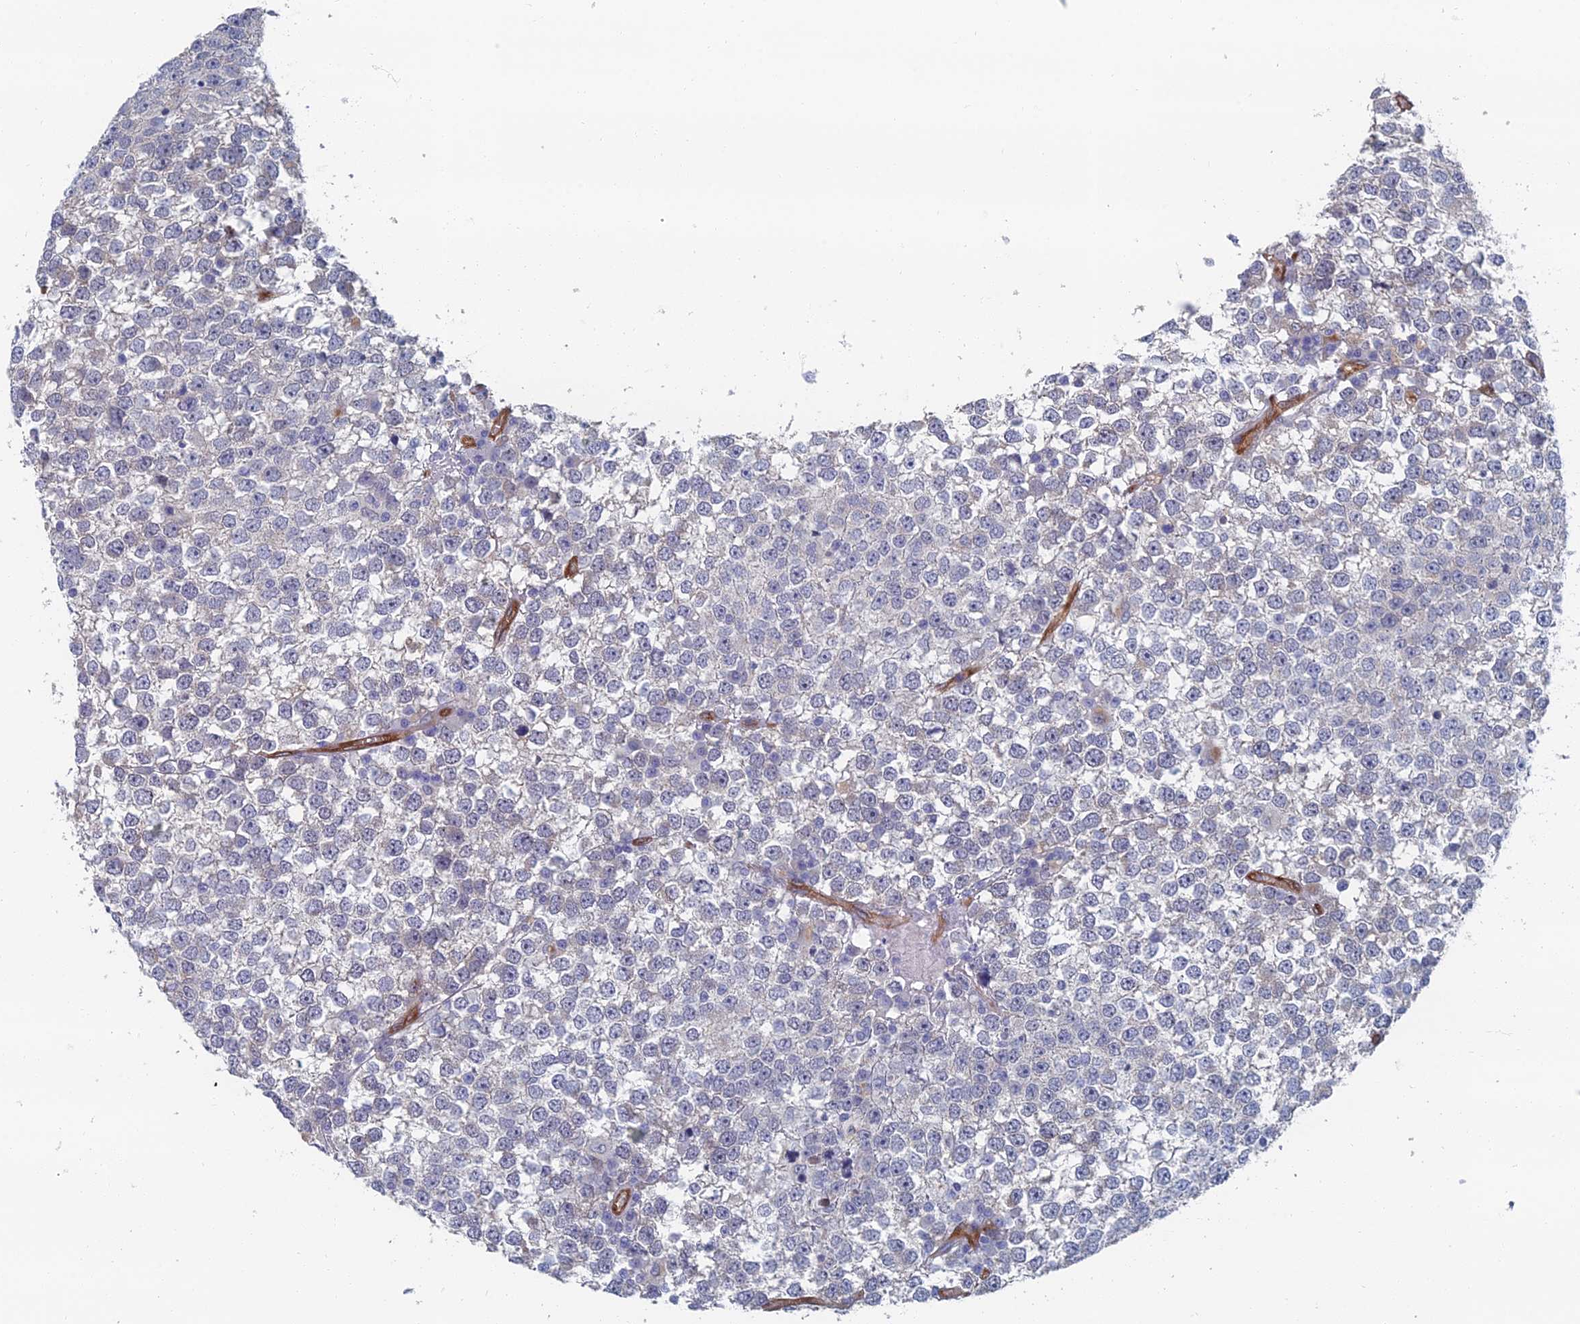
{"staining": {"intensity": "negative", "quantity": "none", "location": "none"}, "tissue": "testis cancer", "cell_type": "Tumor cells", "image_type": "cancer", "snomed": [{"axis": "morphology", "description": "Seminoma, NOS"}, {"axis": "topography", "description": "Testis"}], "caption": "DAB (3,3'-diaminobenzidine) immunohistochemical staining of seminoma (testis) displays no significant positivity in tumor cells. The staining was performed using DAB to visualize the protein expression in brown, while the nuclei were stained in blue with hematoxylin (Magnification: 20x).", "gene": "ARAP3", "patient": {"sex": "male", "age": 65}}